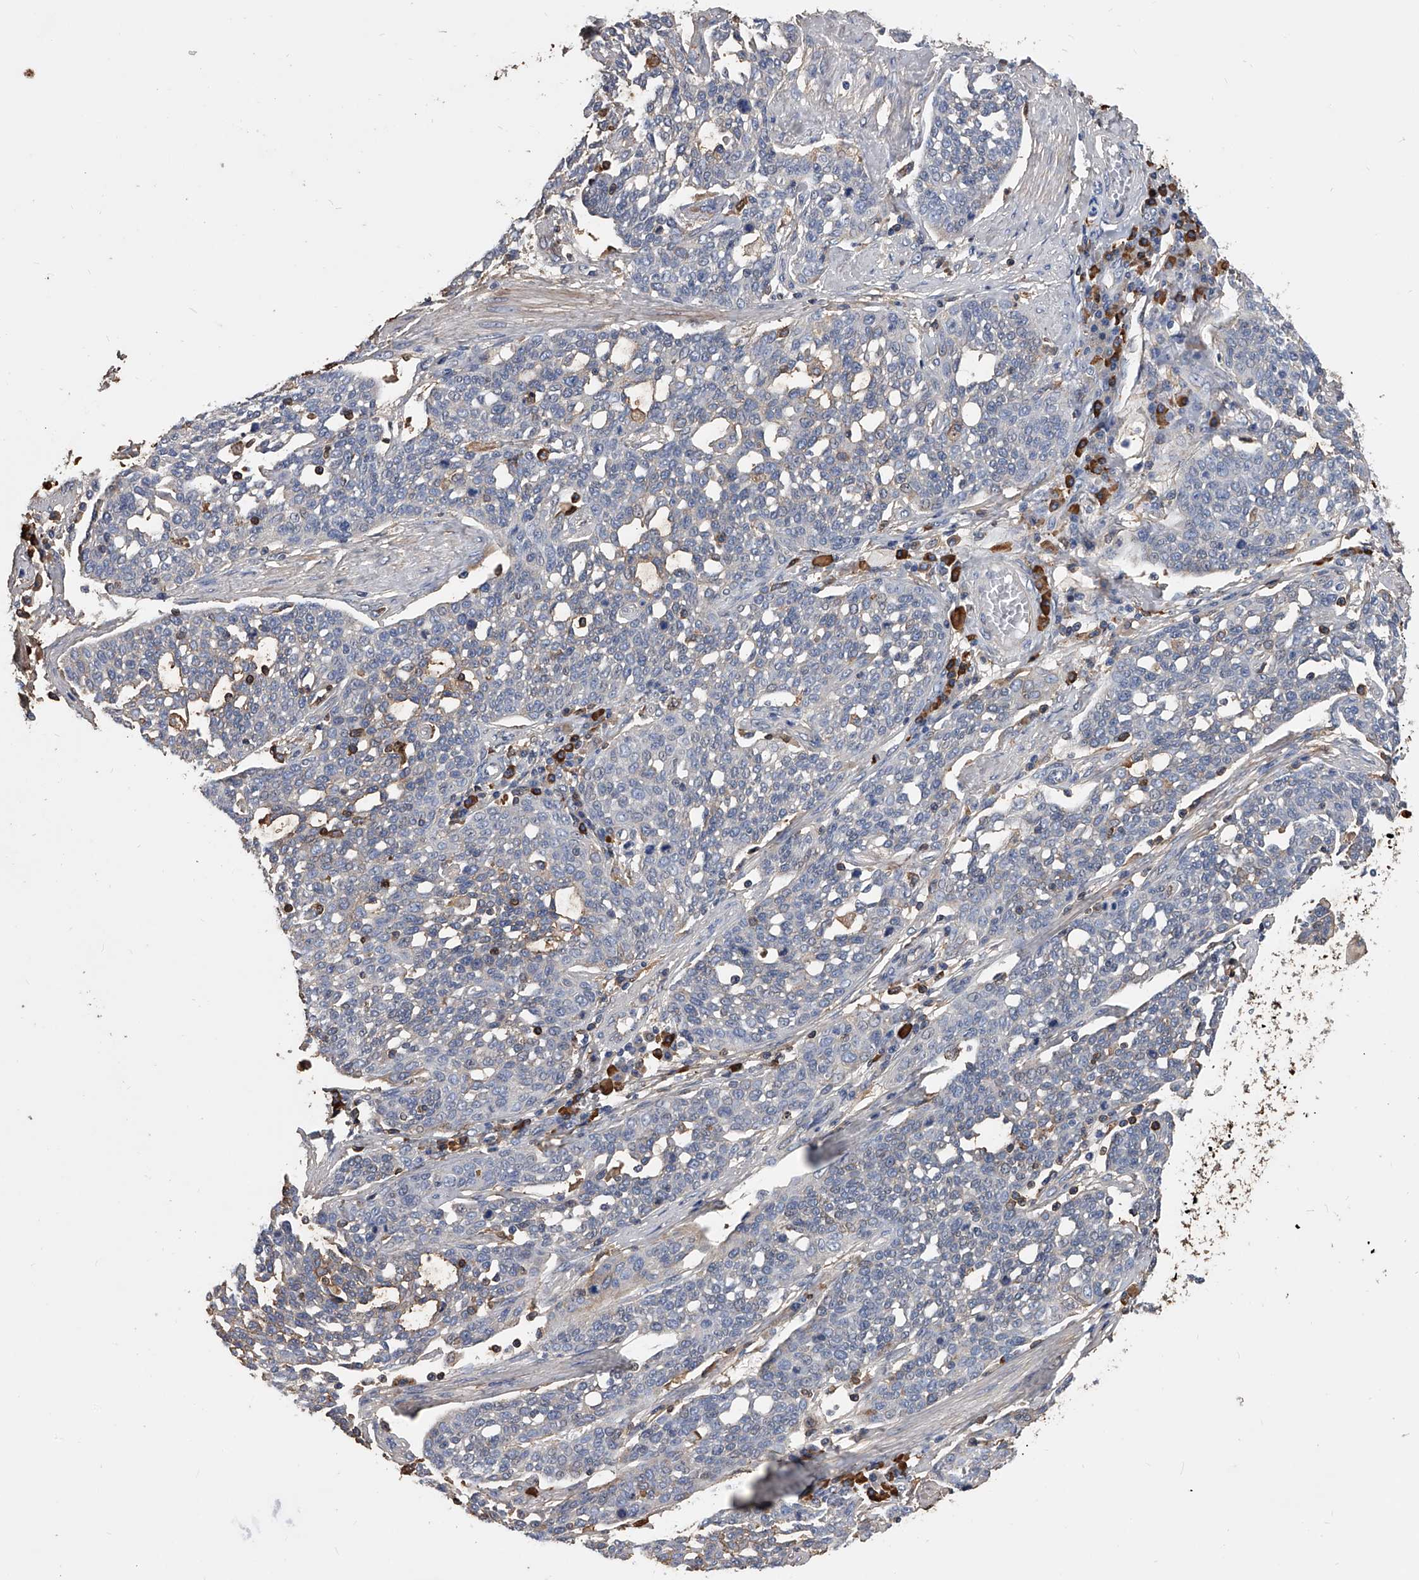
{"staining": {"intensity": "weak", "quantity": "<25%", "location": "cytoplasmic/membranous"}, "tissue": "cervical cancer", "cell_type": "Tumor cells", "image_type": "cancer", "snomed": [{"axis": "morphology", "description": "Squamous cell carcinoma, NOS"}, {"axis": "topography", "description": "Cervix"}], "caption": "High power microscopy image of an immunohistochemistry histopathology image of squamous cell carcinoma (cervical), revealing no significant staining in tumor cells.", "gene": "ZNF25", "patient": {"sex": "female", "age": 34}}